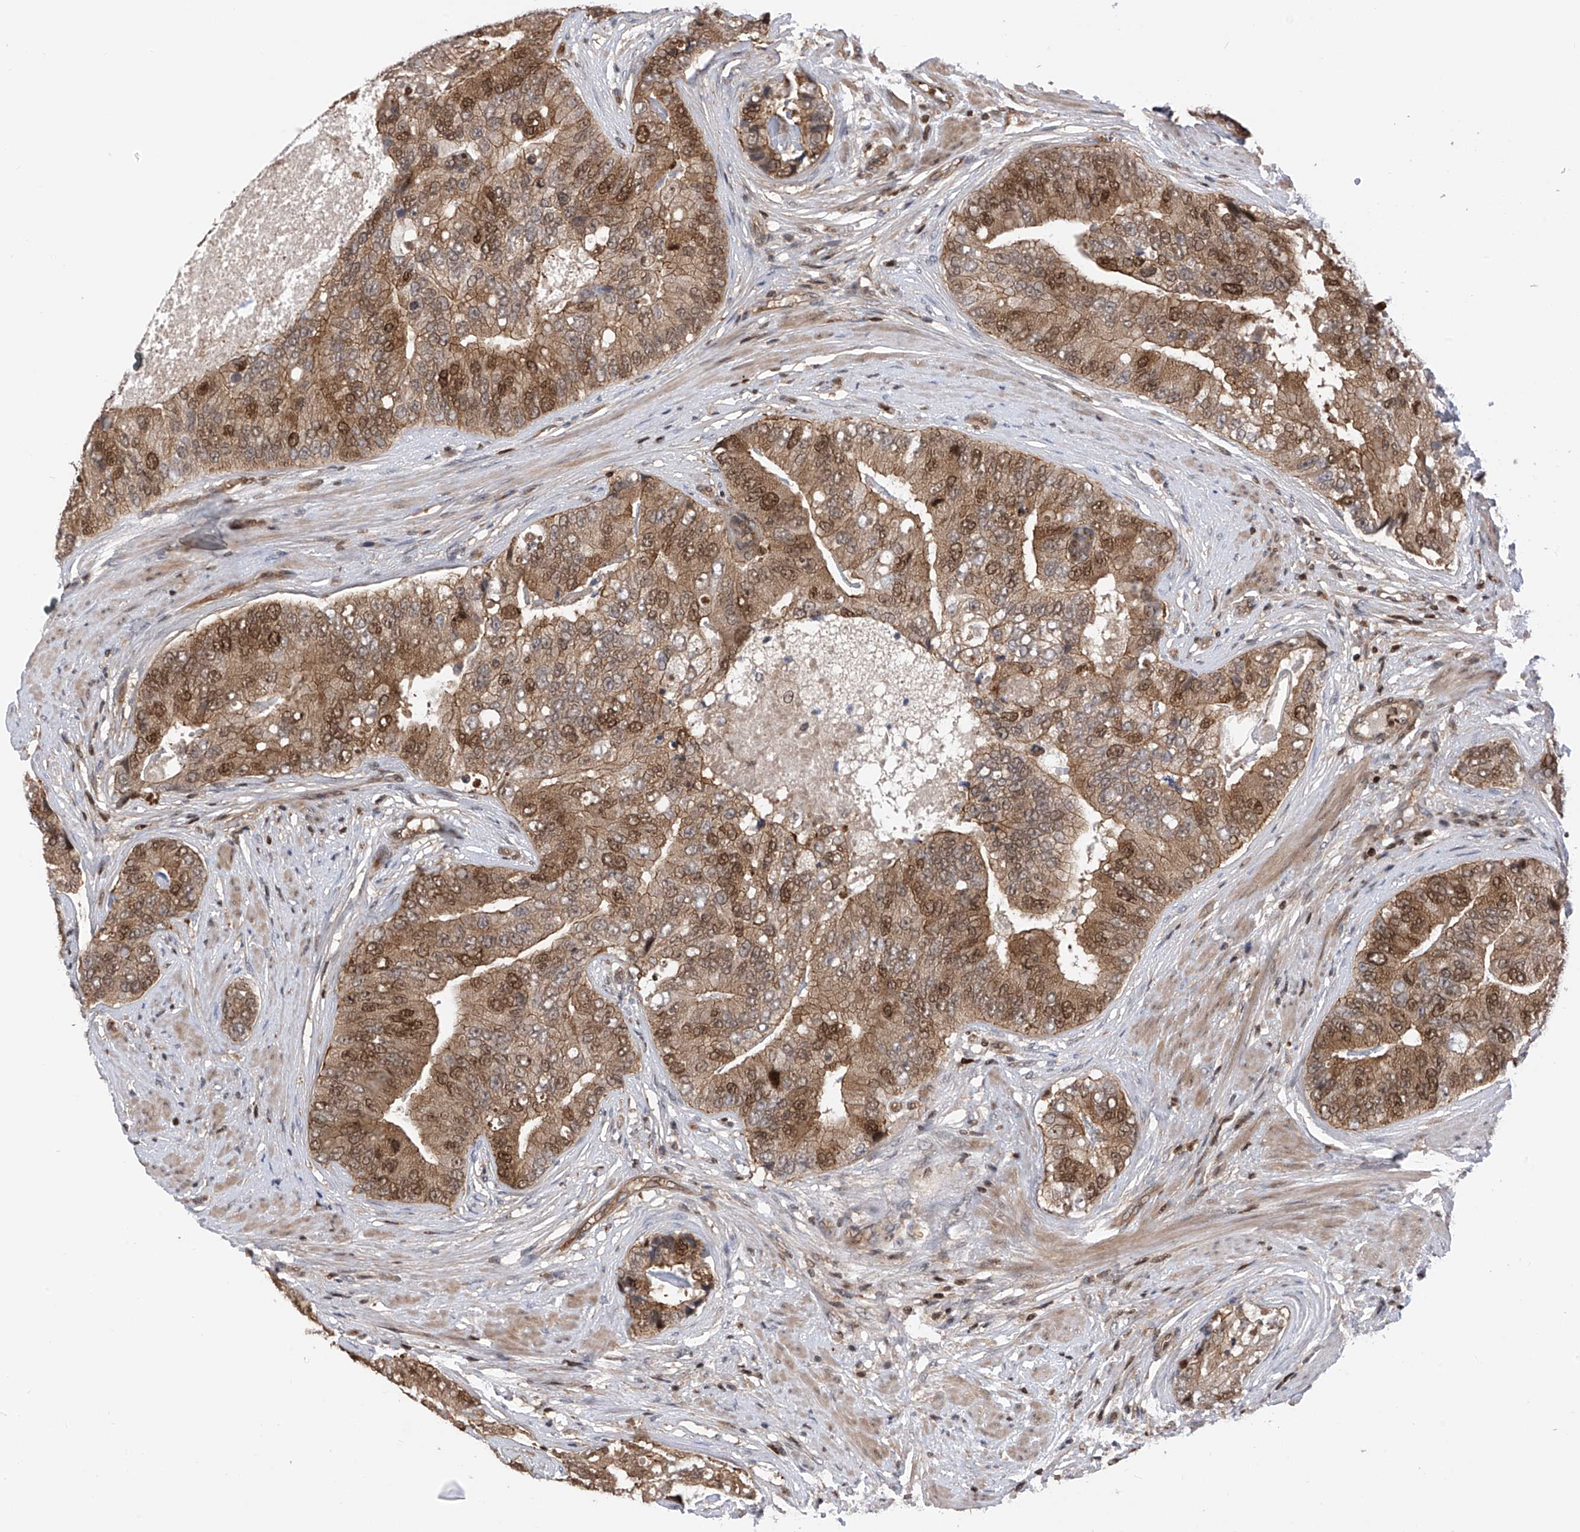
{"staining": {"intensity": "moderate", "quantity": "25%-75%", "location": "cytoplasmic/membranous"}, "tissue": "prostate cancer", "cell_type": "Tumor cells", "image_type": "cancer", "snomed": [{"axis": "morphology", "description": "Adenocarcinoma, High grade"}, {"axis": "topography", "description": "Prostate"}], "caption": "Prostate cancer was stained to show a protein in brown. There is medium levels of moderate cytoplasmic/membranous expression in about 25%-75% of tumor cells.", "gene": "DNAJC9", "patient": {"sex": "male", "age": 70}}